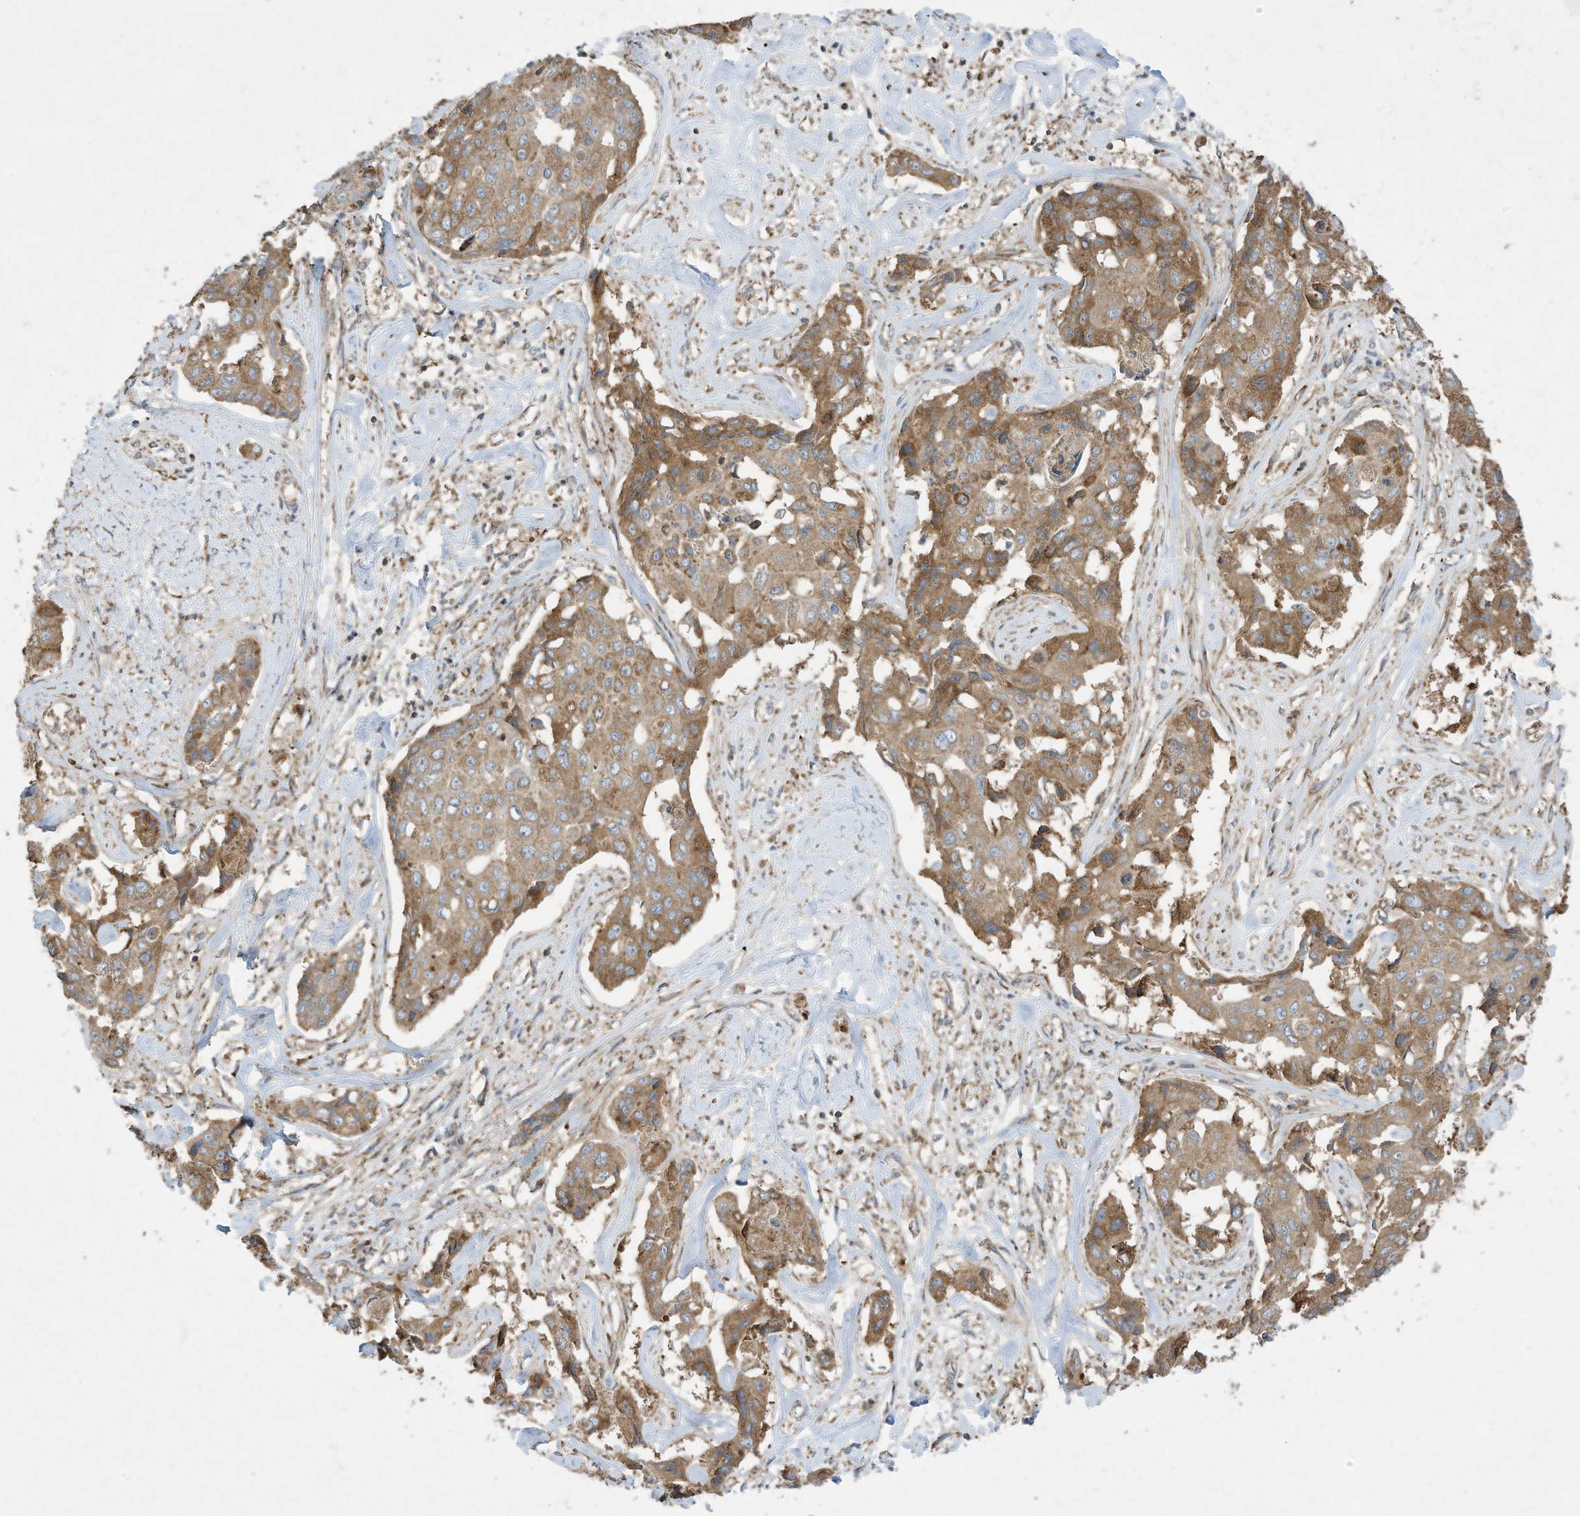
{"staining": {"intensity": "moderate", "quantity": ">75%", "location": "cytoplasmic/membranous"}, "tissue": "liver cancer", "cell_type": "Tumor cells", "image_type": "cancer", "snomed": [{"axis": "morphology", "description": "Cholangiocarcinoma"}, {"axis": "topography", "description": "Liver"}], "caption": "Protein analysis of liver cancer (cholangiocarcinoma) tissue demonstrates moderate cytoplasmic/membranous positivity in approximately >75% of tumor cells. The staining was performed using DAB to visualize the protein expression in brown, while the nuclei were stained in blue with hematoxylin (Magnification: 20x).", "gene": "SYNJ2", "patient": {"sex": "male", "age": 59}}